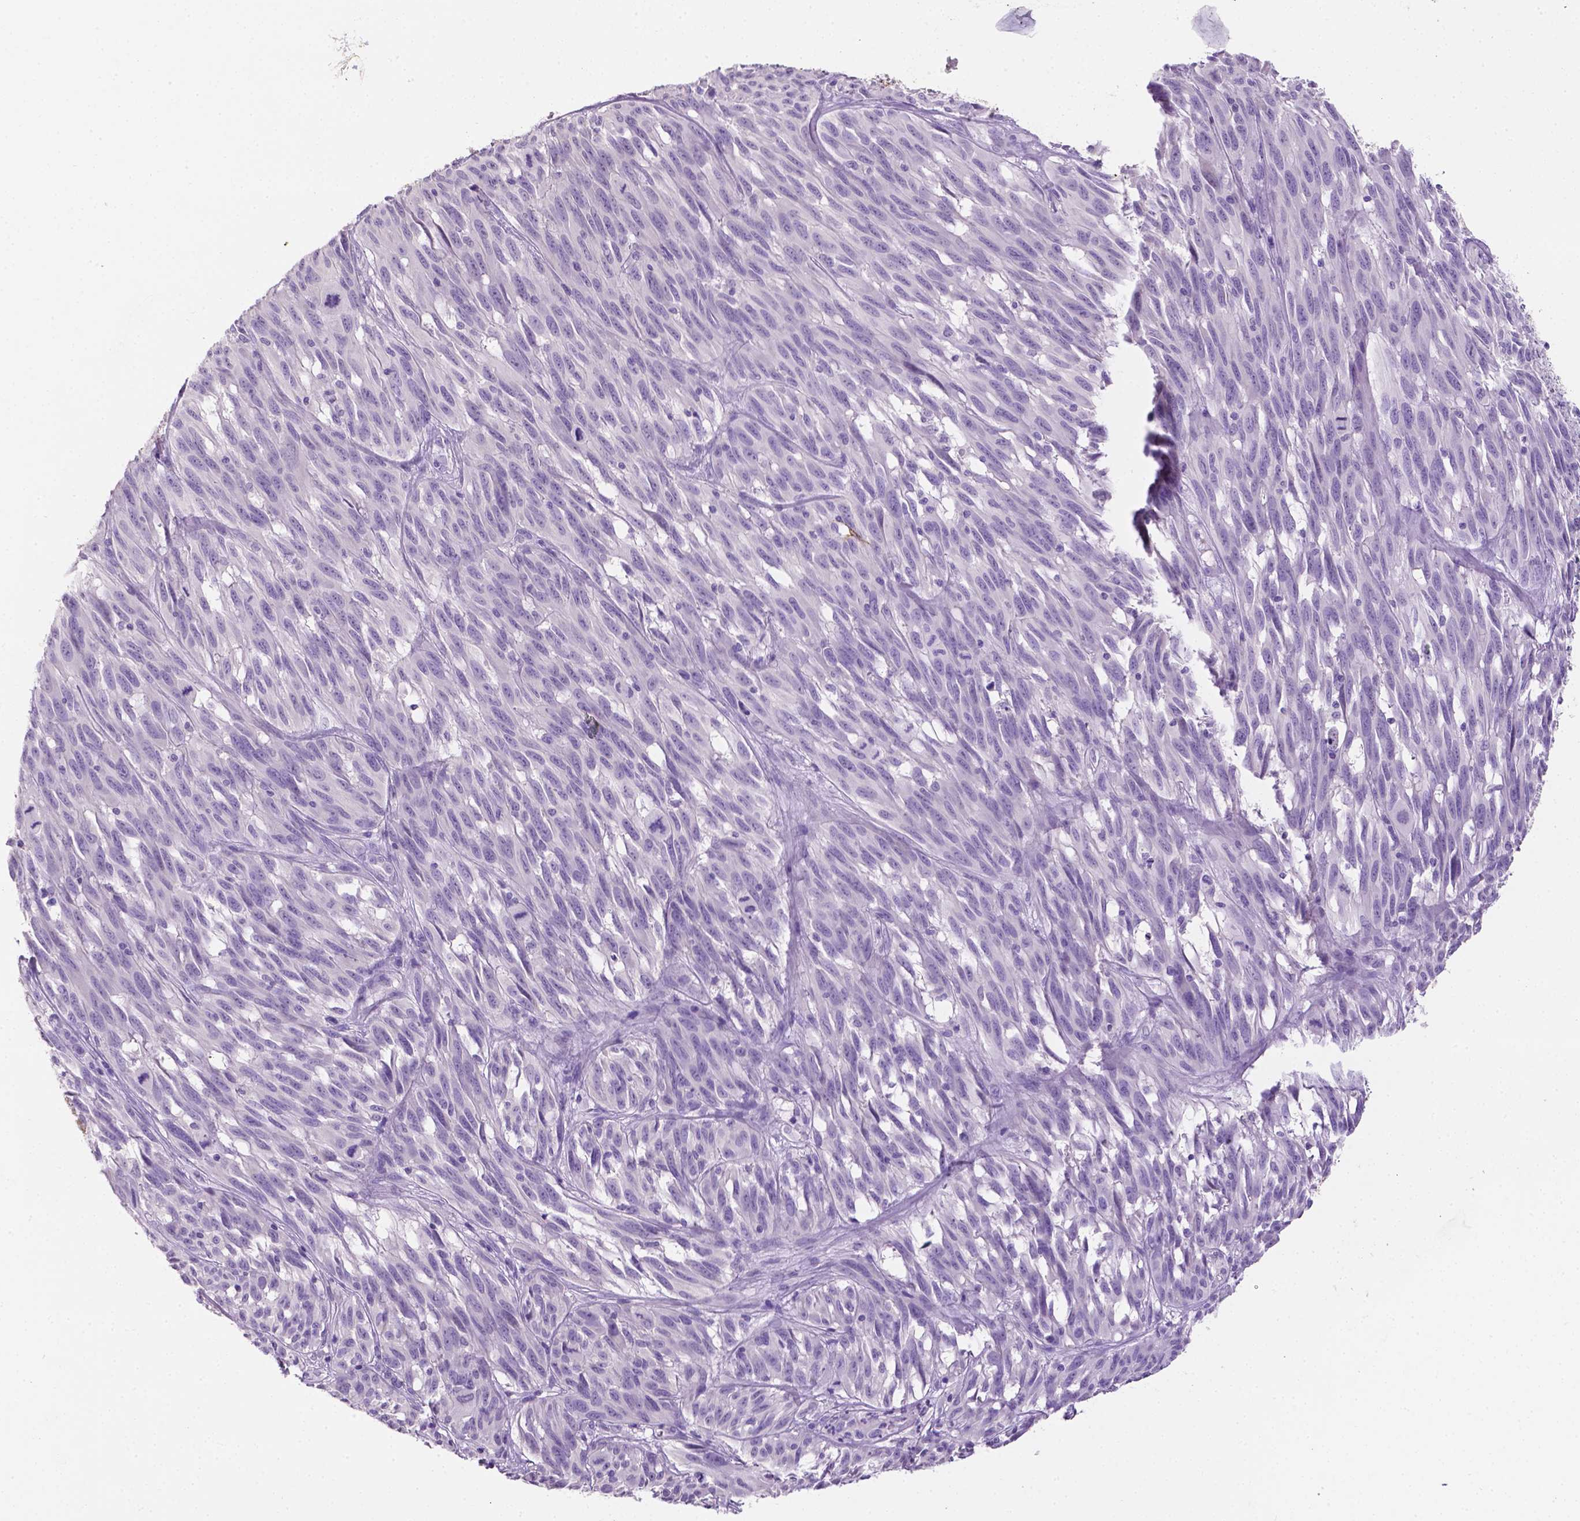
{"staining": {"intensity": "negative", "quantity": "none", "location": "none"}, "tissue": "melanoma", "cell_type": "Tumor cells", "image_type": "cancer", "snomed": [{"axis": "morphology", "description": "Malignant melanoma, NOS"}, {"axis": "topography", "description": "Vulva, labia, clitoris and Bartholin´s gland, NO"}], "caption": "A histopathology image of human melanoma is negative for staining in tumor cells.", "gene": "TACSTD2", "patient": {"sex": "female", "age": 75}}